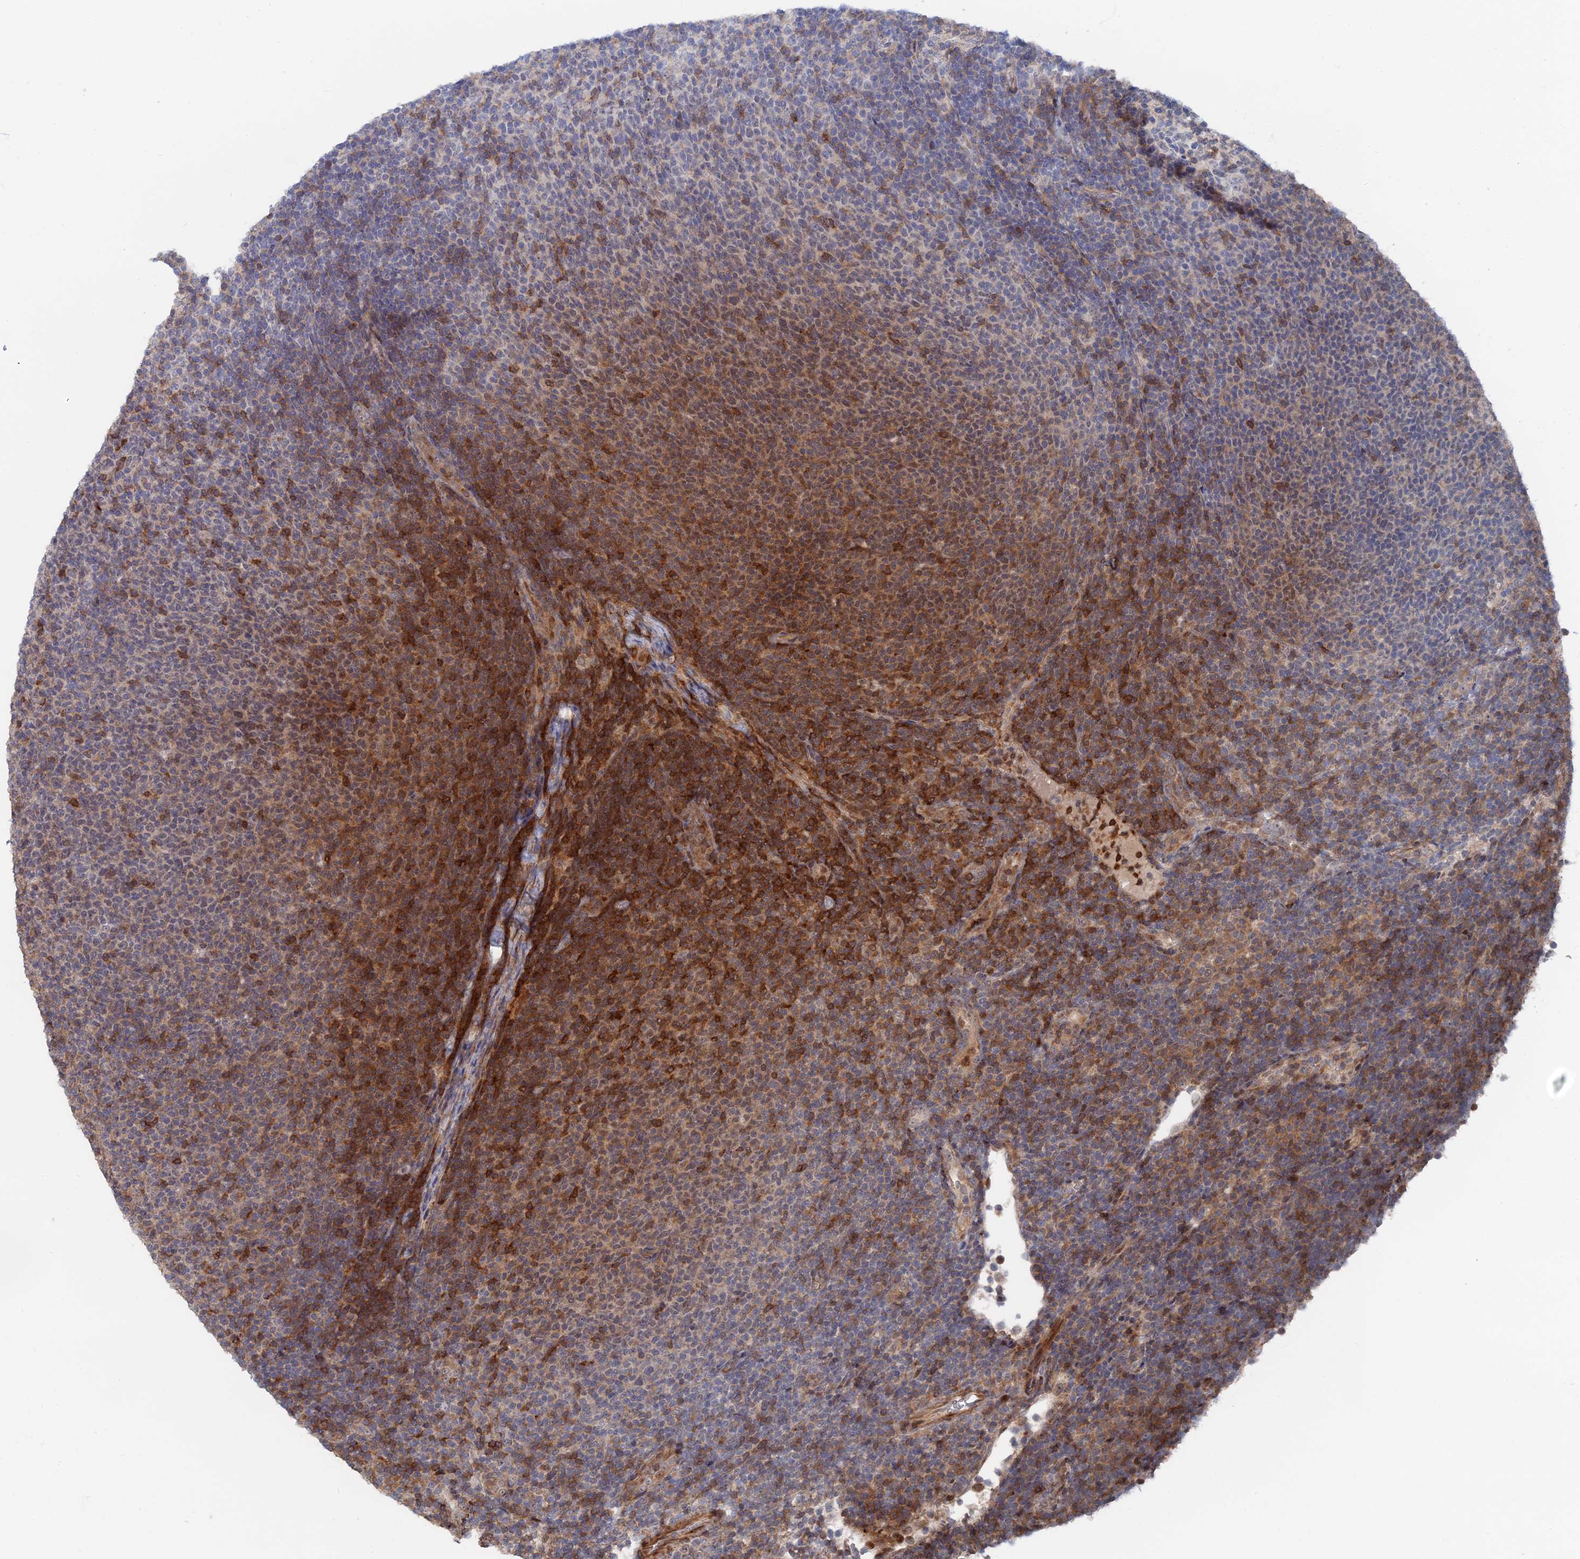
{"staining": {"intensity": "strong", "quantity": "<25%", "location": "cytoplasmic/membranous"}, "tissue": "lymphoma", "cell_type": "Tumor cells", "image_type": "cancer", "snomed": [{"axis": "morphology", "description": "Malignant lymphoma, non-Hodgkin's type, Low grade"}, {"axis": "topography", "description": "Lymph node"}], "caption": "A high-resolution image shows IHC staining of lymphoma, which exhibits strong cytoplasmic/membranous staining in approximately <25% of tumor cells.", "gene": "IL7", "patient": {"sex": "male", "age": 66}}